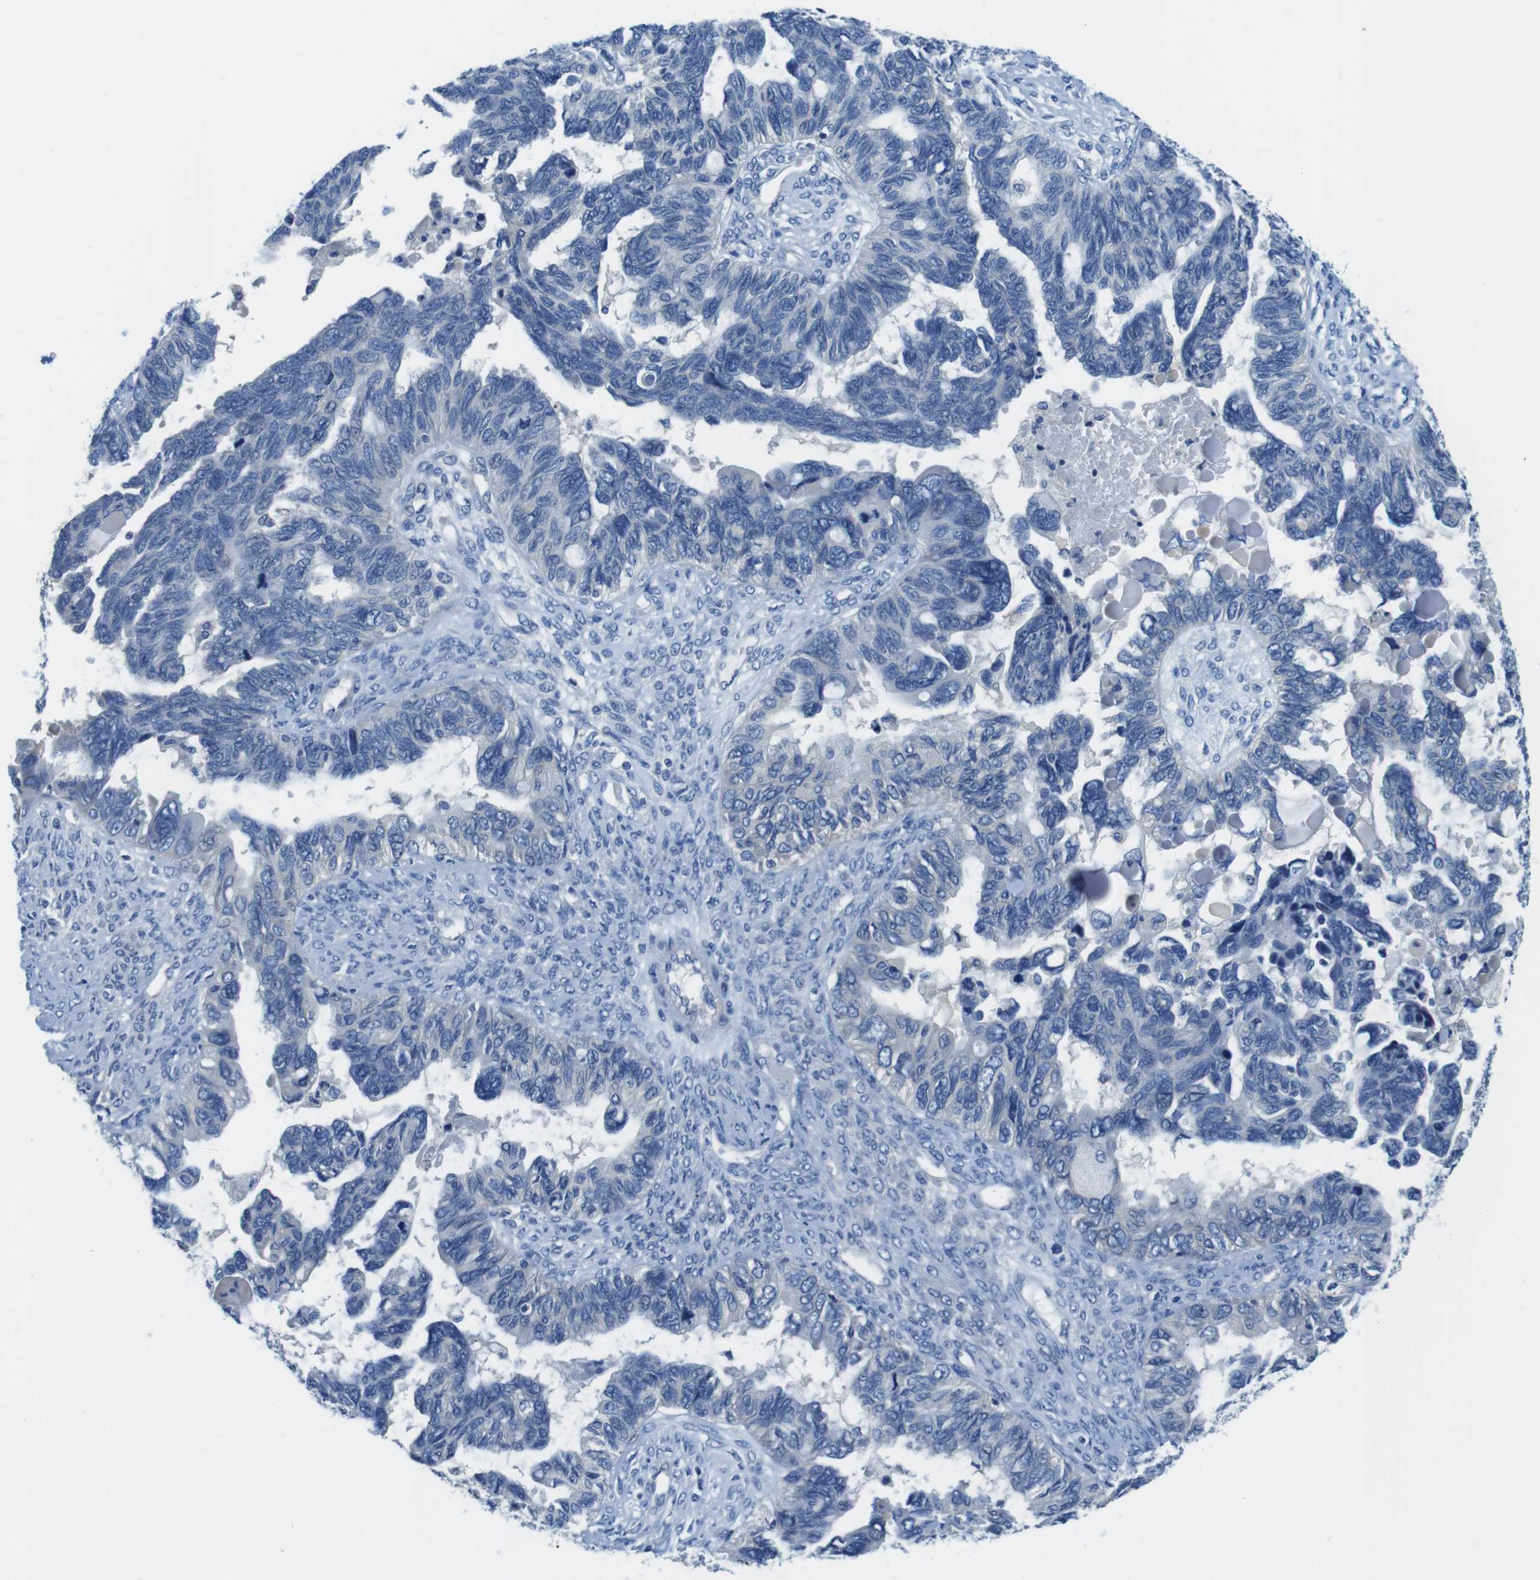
{"staining": {"intensity": "negative", "quantity": "none", "location": "none"}, "tissue": "ovarian cancer", "cell_type": "Tumor cells", "image_type": "cancer", "snomed": [{"axis": "morphology", "description": "Cystadenocarcinoma, serous, NOS"}, {"axis": "topography", "description": "Ovary"}], "caption": "Tumor cells show no significant protein staining in serous cystadenocarcinoma (ovarian).", "gene": "DENND4C", "patient": {"sex": "female", "age": 79}}